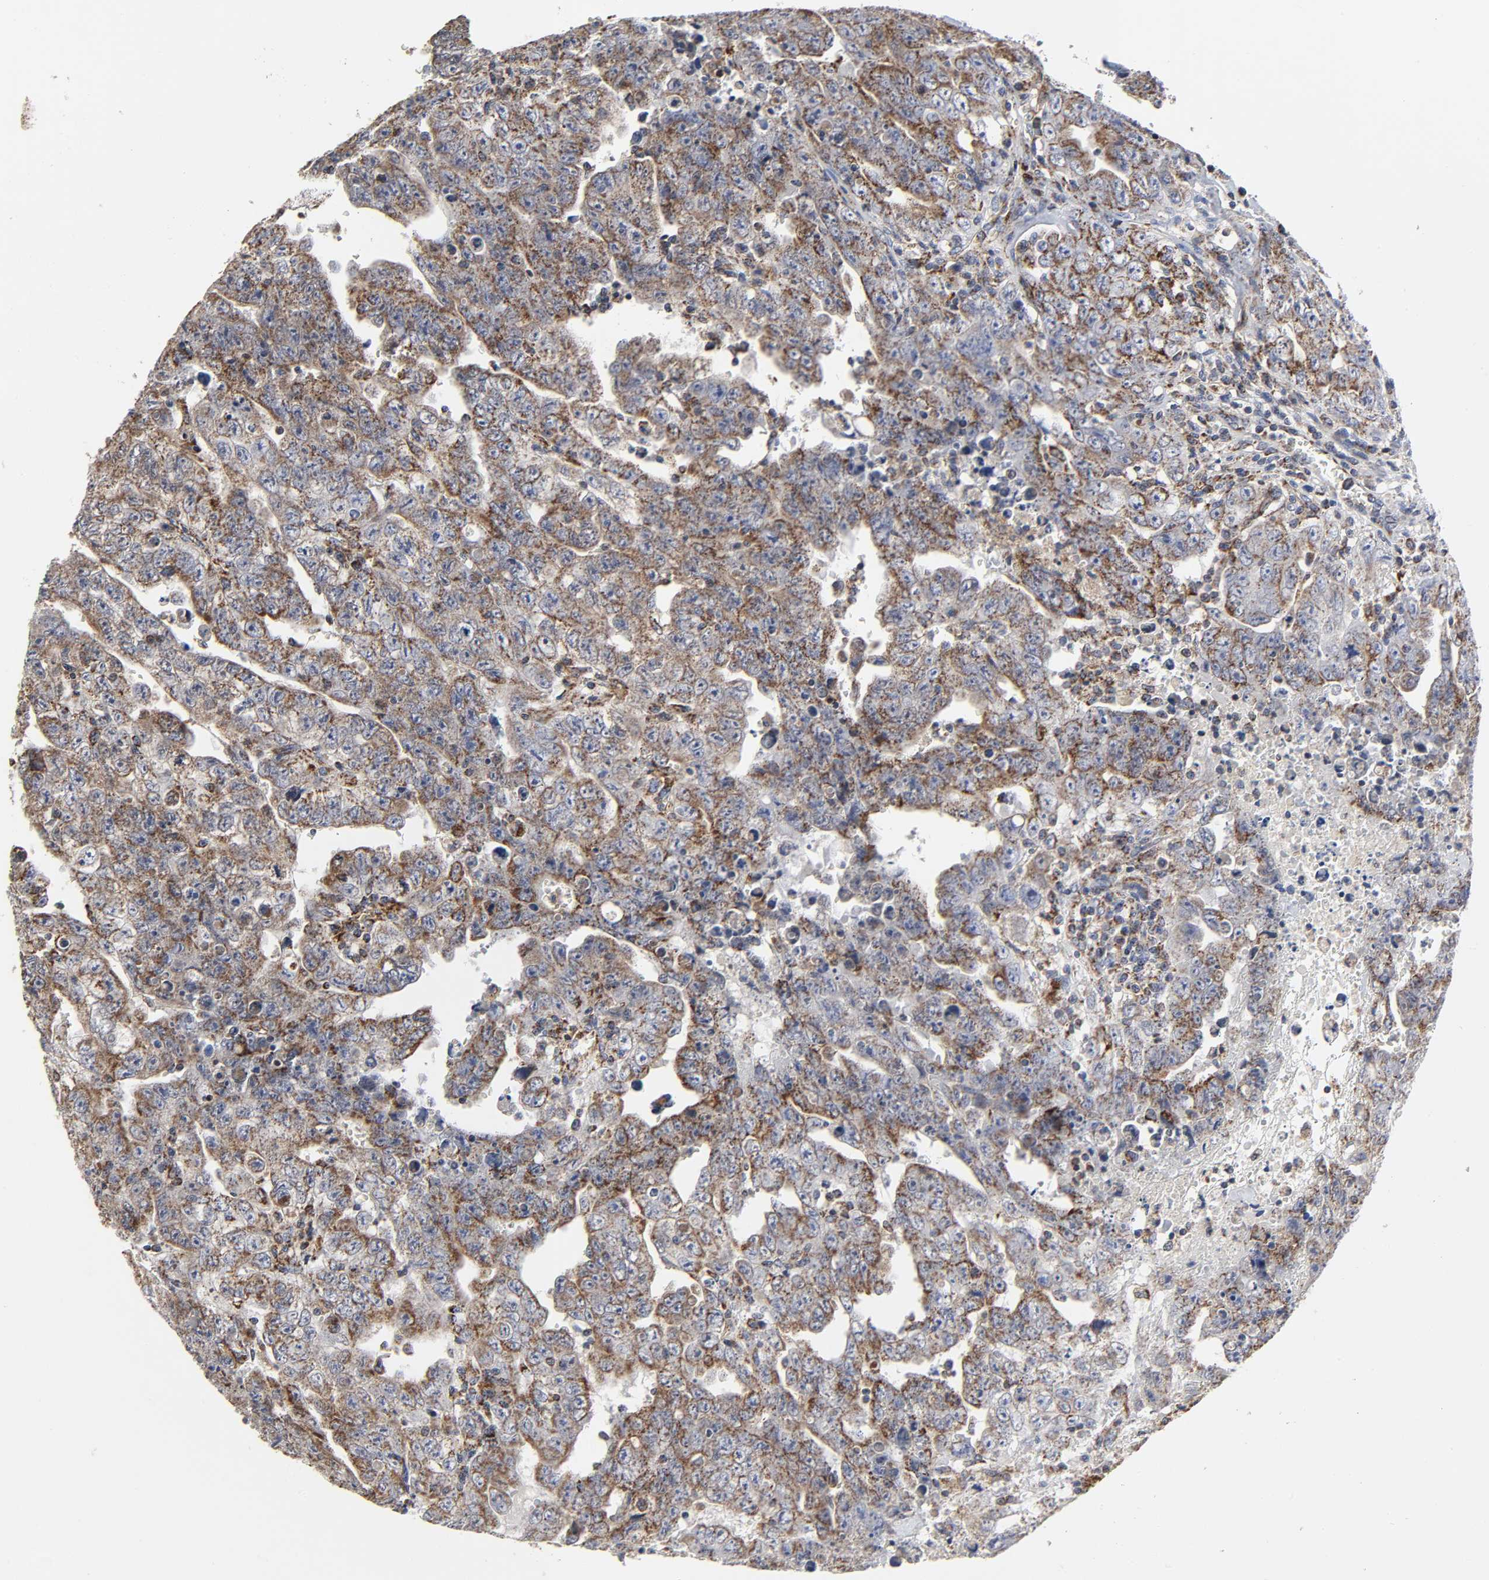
{"staining": {"intensity": "moderate", "quantity": ">75%", "location": "cytoplasmic/membranous"}, "tissue": "testis cancer", "cell_type": "Tumor cells", "image_type": "cancer", "snomed": [{"axis": "morphology", "description": "Carcinoma, Embryonal, NOS"}, {"axis": "topography", "description": "Testis"}], "caption": "Immunohistochemical staining of testis cancer reveals medium levels of moderate cytoplasmic/membranous protein positivity in approximately >75% of tumor cells.", "gene": "COX6B1", "patient": {"sex": "male", "age": 28}}